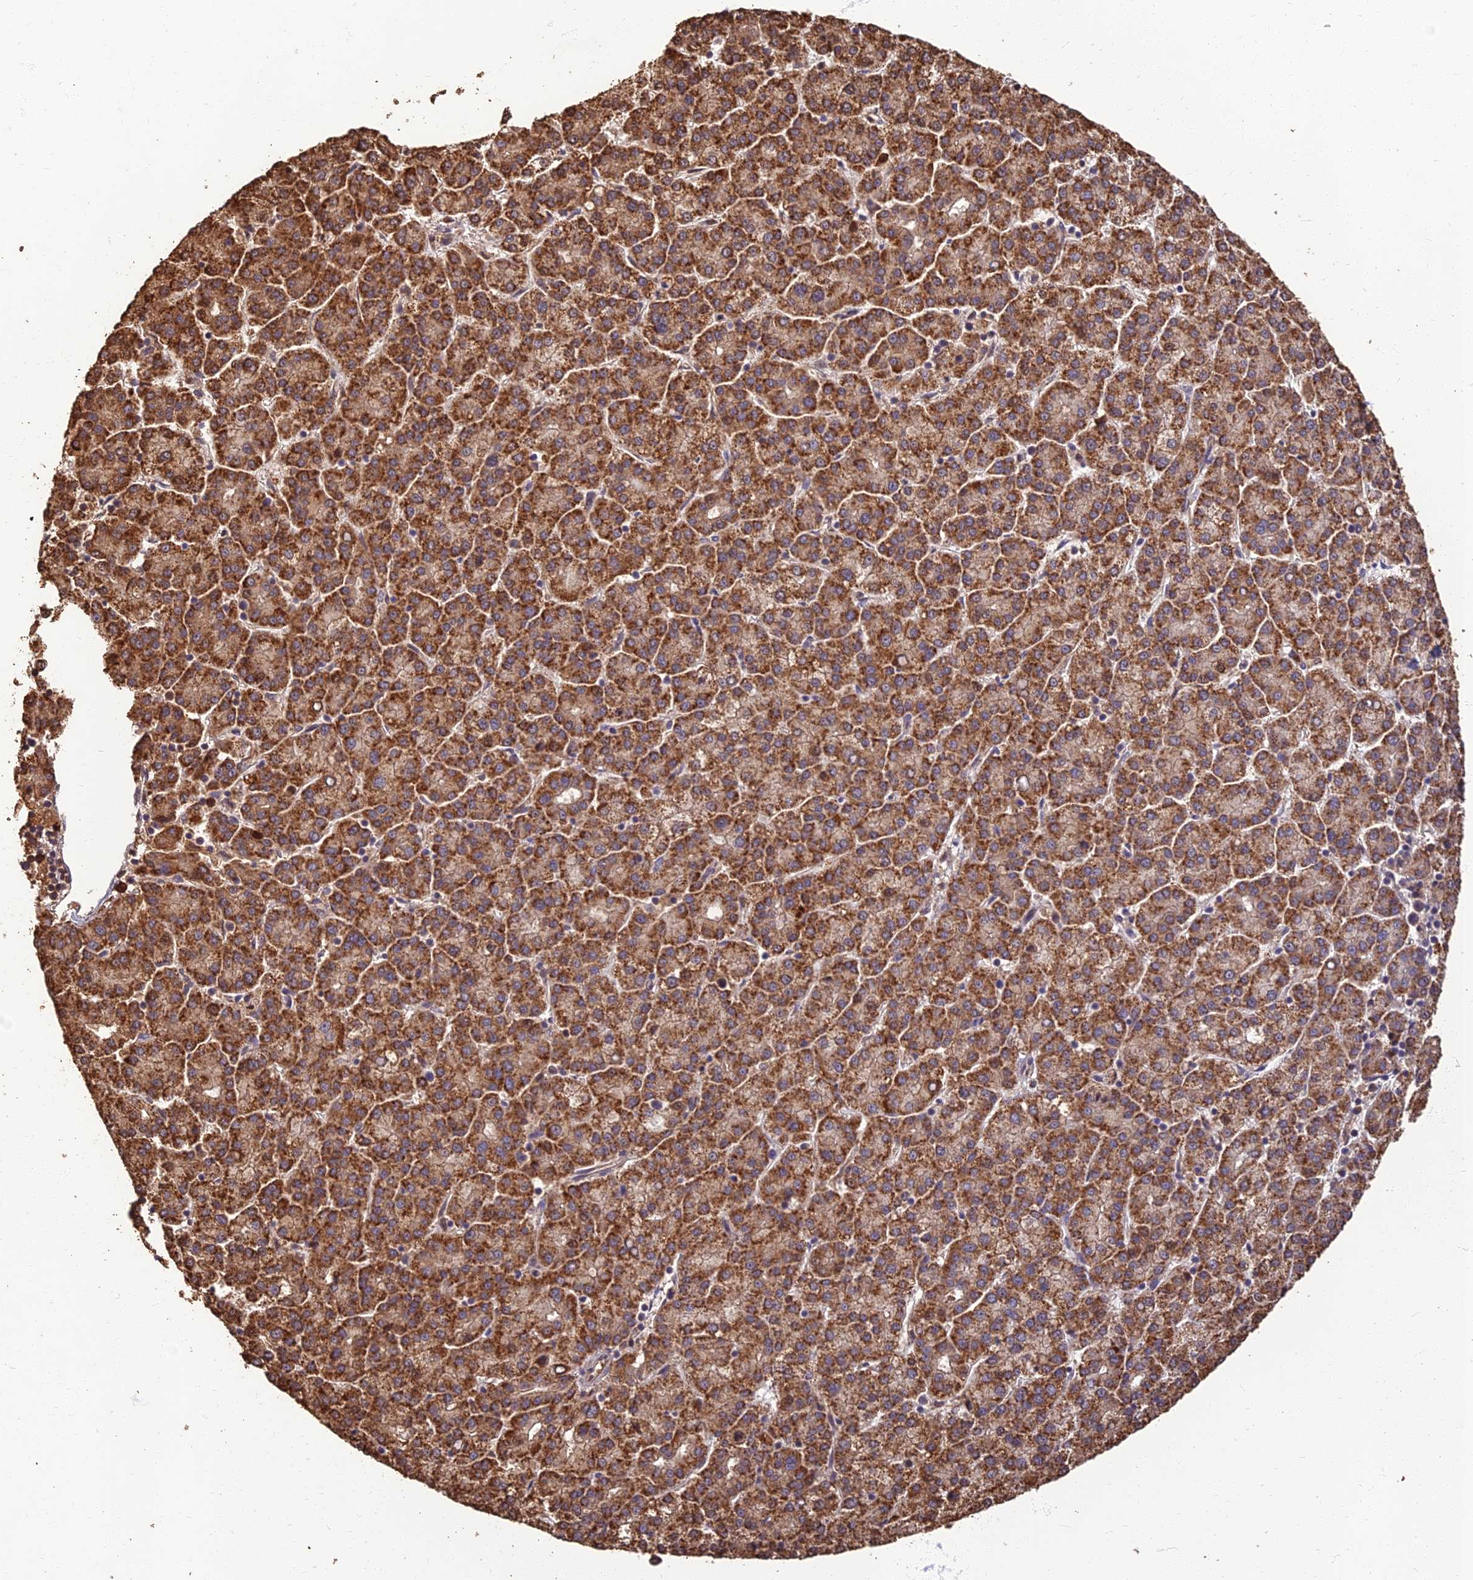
{"staining": {"intensity": "strong", "quantity": ">75%", "location": "cytoplasmic/membranous"}, "tissue": "liver cancer", "cell_type": "Tumor cells", "image_type": "cancer", "snomed": [{"axis": "morphology", "description": "Carcinoma, Hepatocellular, NOS"}, {"axis": "topography", "description": "Liver"}], "caption": "Immunohistochemistry (IHC) (DAB (3,3'-diaminobenzidine)) staining of liver cancer (hepatocellular carcinoma) displays strong cytoplasmic/membranous protein expression in about >75% of tumor cells.", "gene": "CORO1C", "patient": {"sex": "female", "age": 58}}